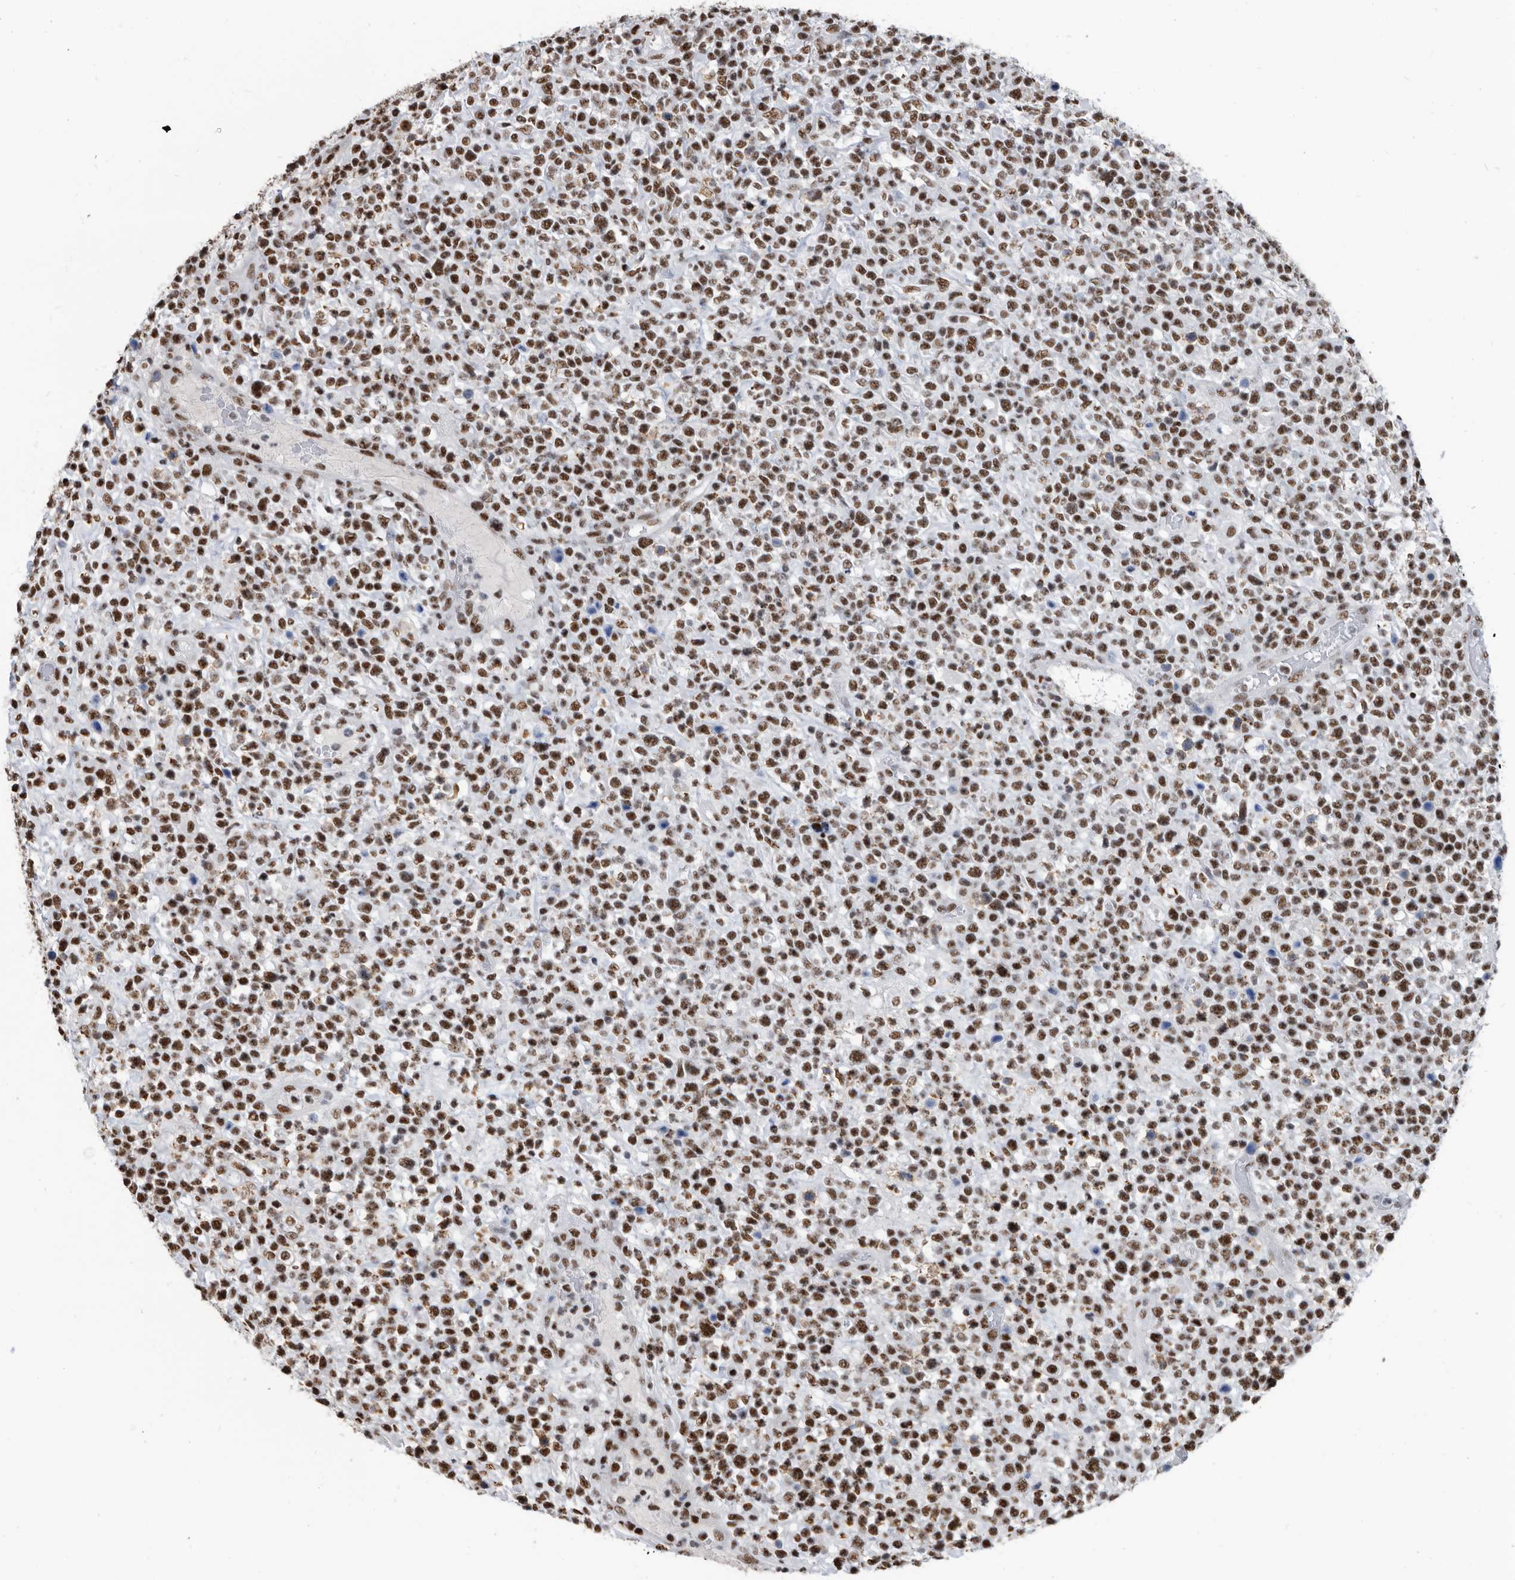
{"staining": {"intensity": "strong", "quantity": ">75%", "location": "nuclear"}, "tissue": "lymphoma", "cell_type": "Tumor cells", "image_type": "cancer", "snomed": [{"axis": "morphology", "description": "Malignant lymphoma, non-Hodgkin's type, High grade"}, {"axis": "topography", "description": "Colon"}], "caption": "A photomicrograph showing strong nuclear expression in approximately >75% of tumor cells in malignant lymphoma, non-Hodgkin's type (high-grade), as visualized by brown immunohistochemical staining.", "gene": "SF3A1", "patient": {"sex": "female", "age": 53}}